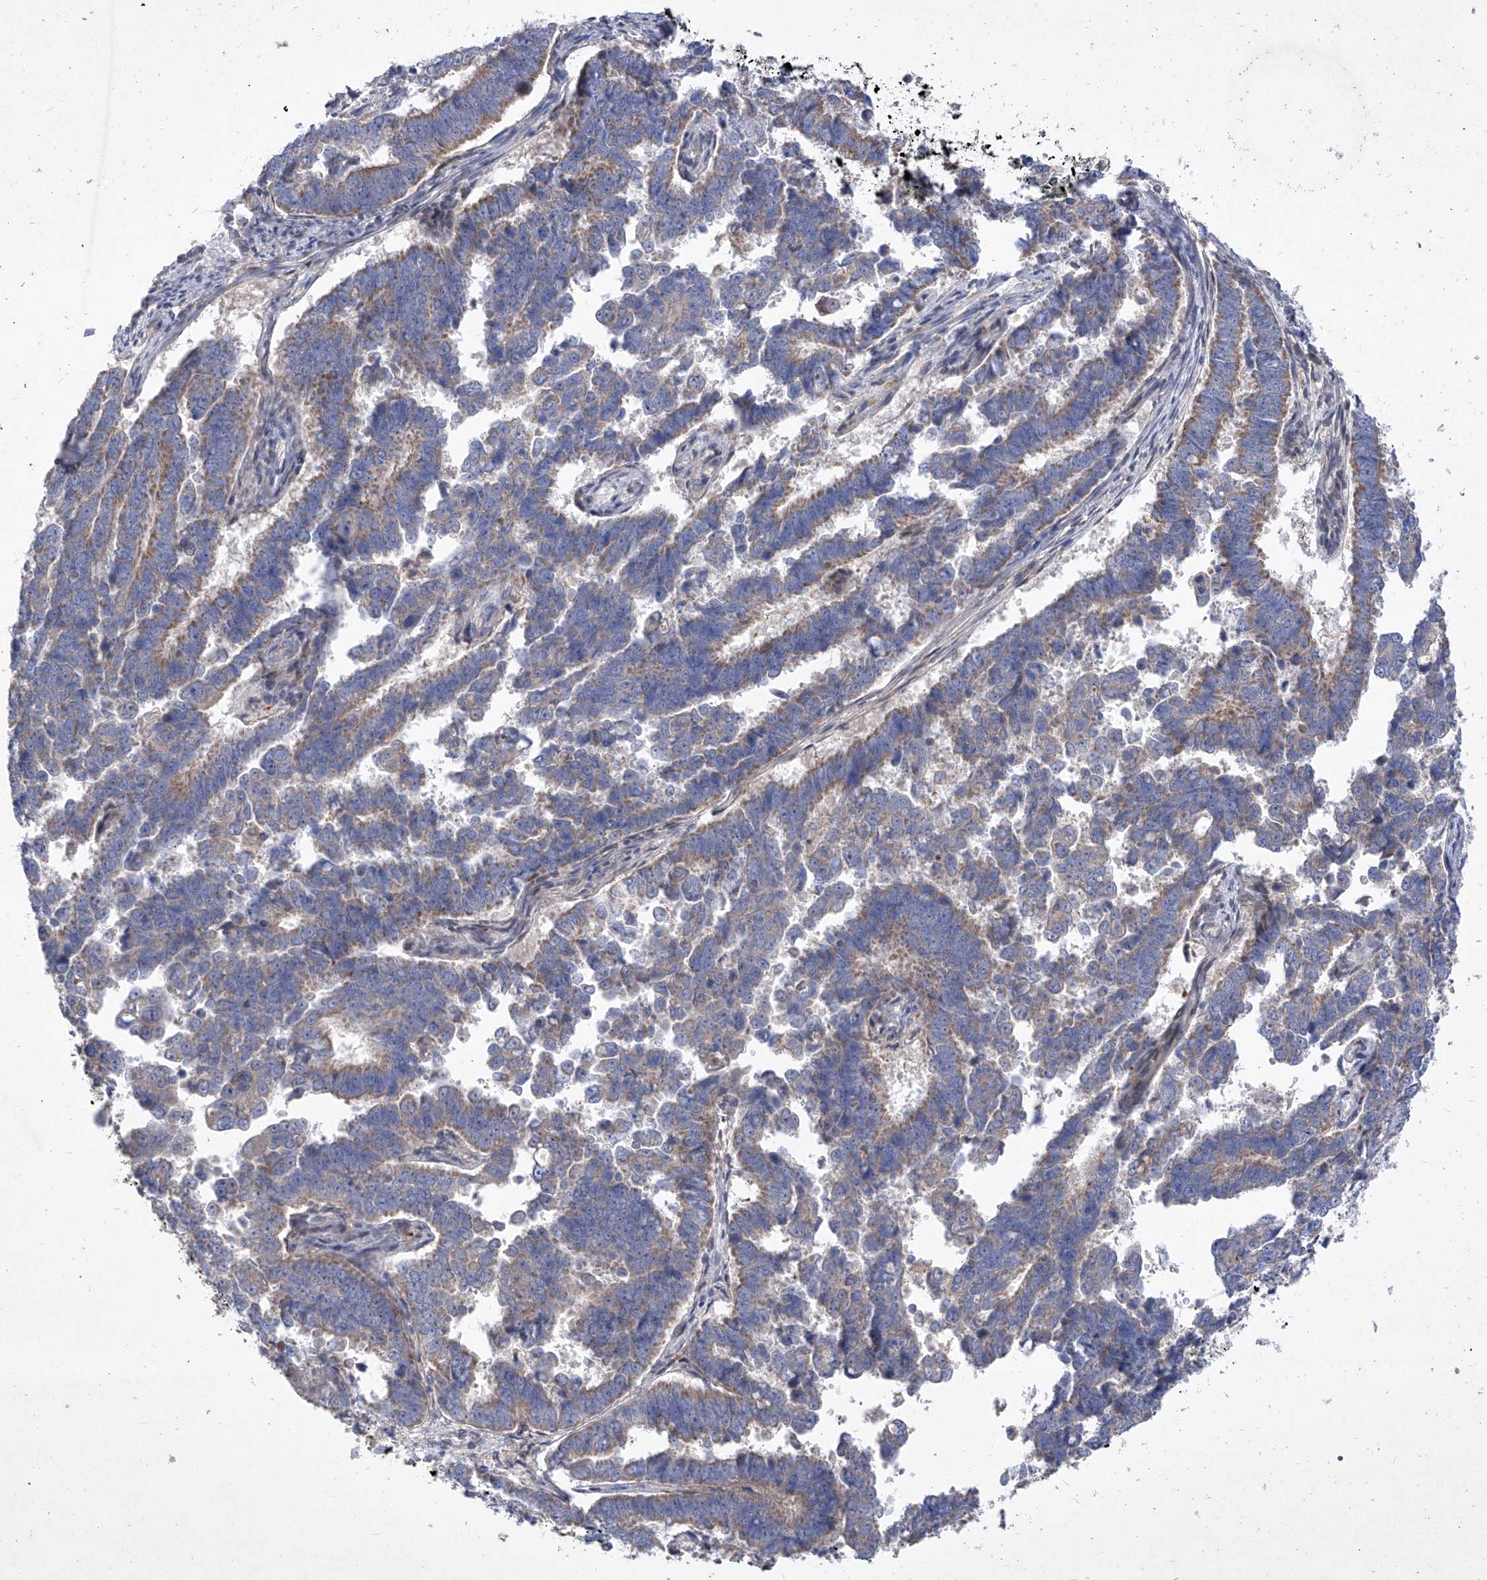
{"staining": {"intensity": "weak", "quantity": "25%-75%", "location": "cytoplasmic/membranous"}, "tissue": "endometrial cancer", "cell_type": "Tumor cells", "image_type": "cancer", "snomed": [{"axis": "morphology", "description": "Adenocarcinoma, NOS"}, {"axis": "topography", "description": "Endometrium"}], "caption": "This is a histology image of immunohistochemistry staining of endometrial cancer, which shows weak staining in the cytoplasmic/membranous of tumor cells.", "gene": "COQ3", "patient": {"sex": "female", "age": 75}}